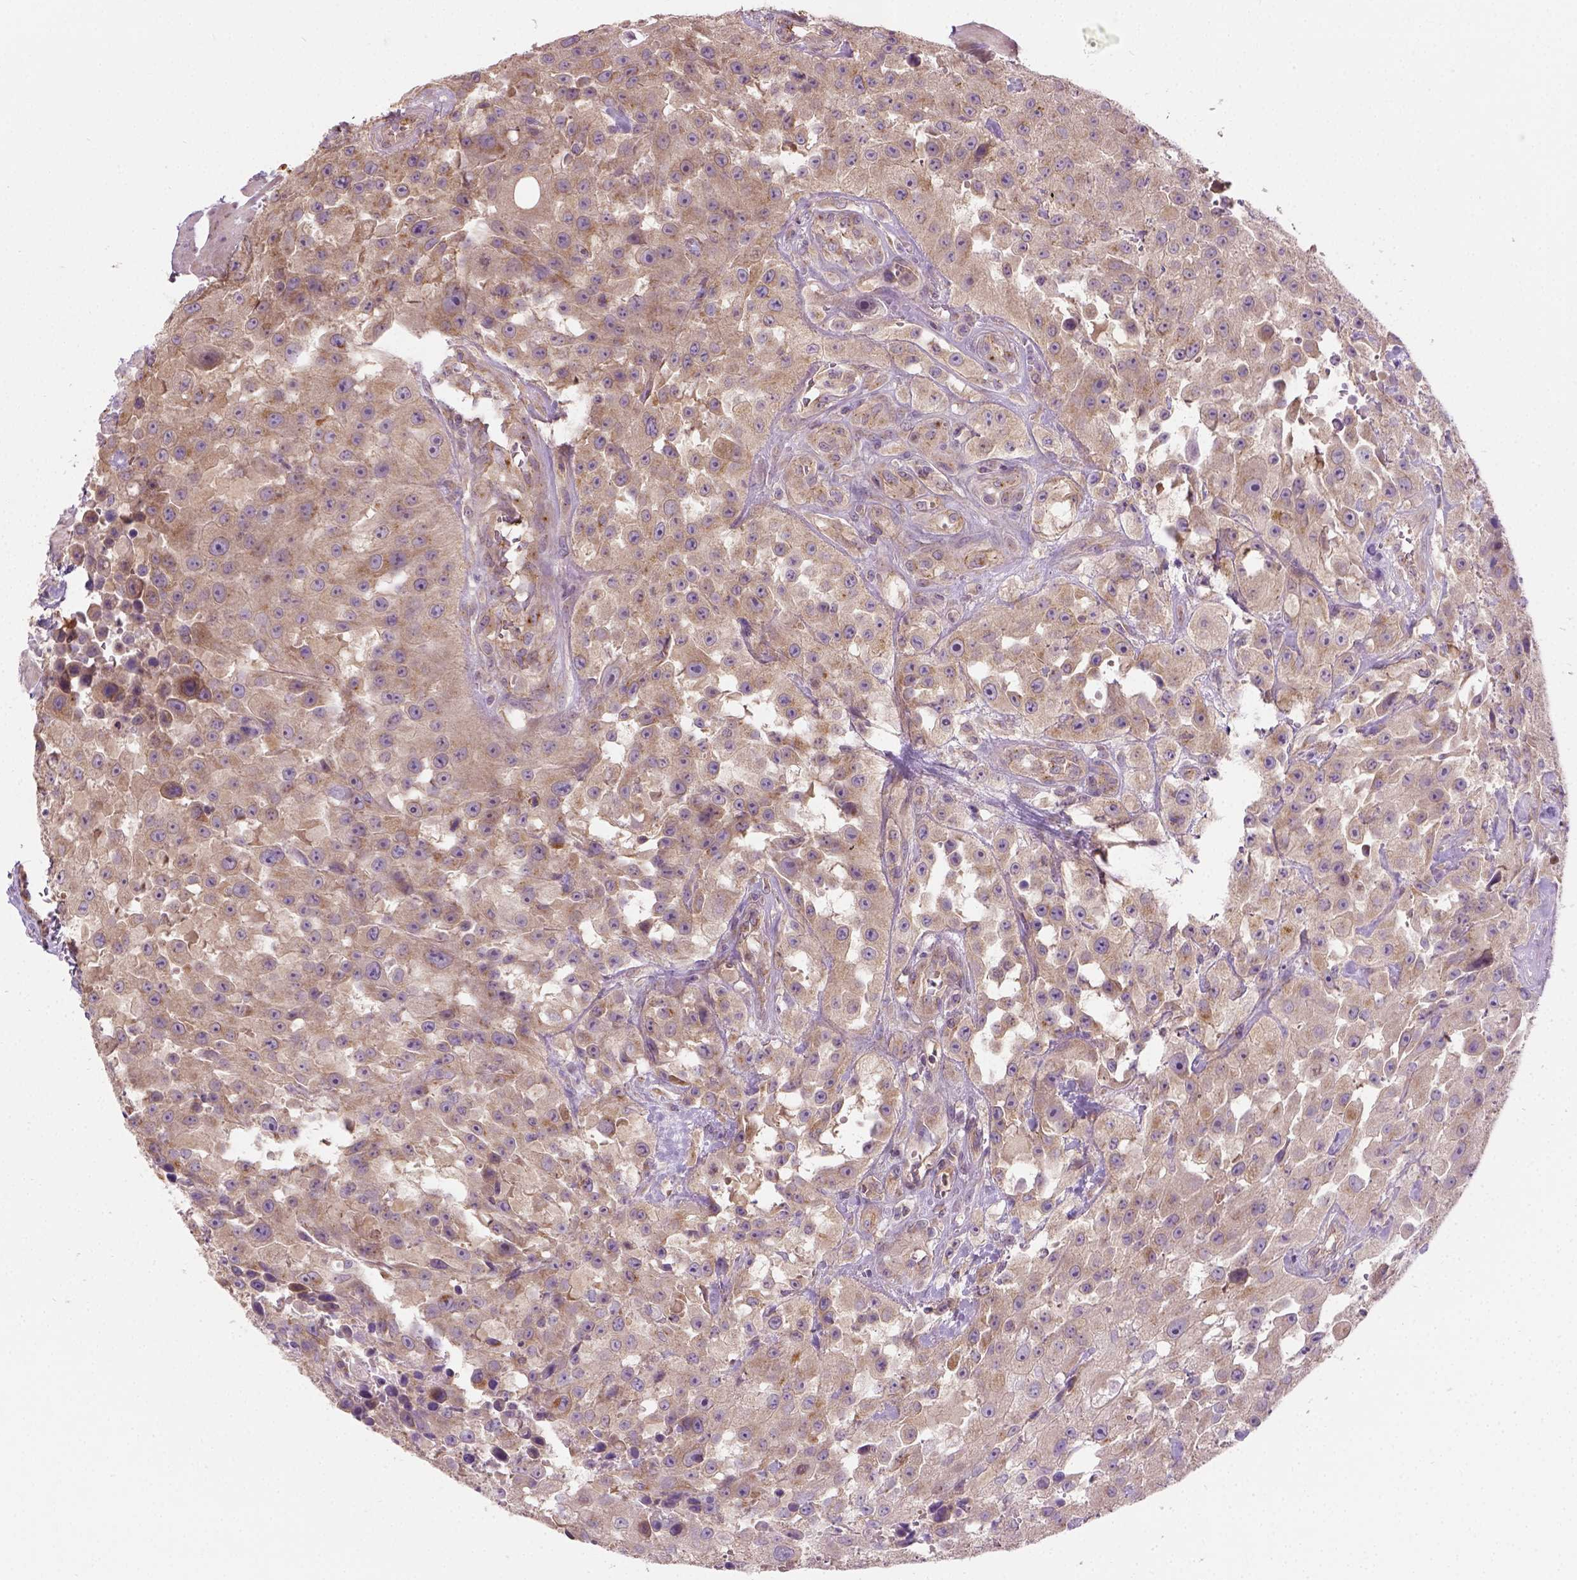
{"staining": {"intensity": "moderate", "quantity": "25%-75%", "location": "cytoplasmic/membranous"}, "tissue": "urothelial cancer", "cell_type": "Tumor cells", "image_type": "cancer", "snomed": [{"axis": "morphology", "description": "Urothelial carcinoma, High grade"}, {"axis": "topography", "description": "Urinary bladder"}], "caption": "Protein staining of urothelial cancer tissue reveals moderate cytoplasmic/membranous positivity in about 25%-75% of tumor cells.", "gene": "CRACR2A", "patient": {"sex": "male", "age": 79}}